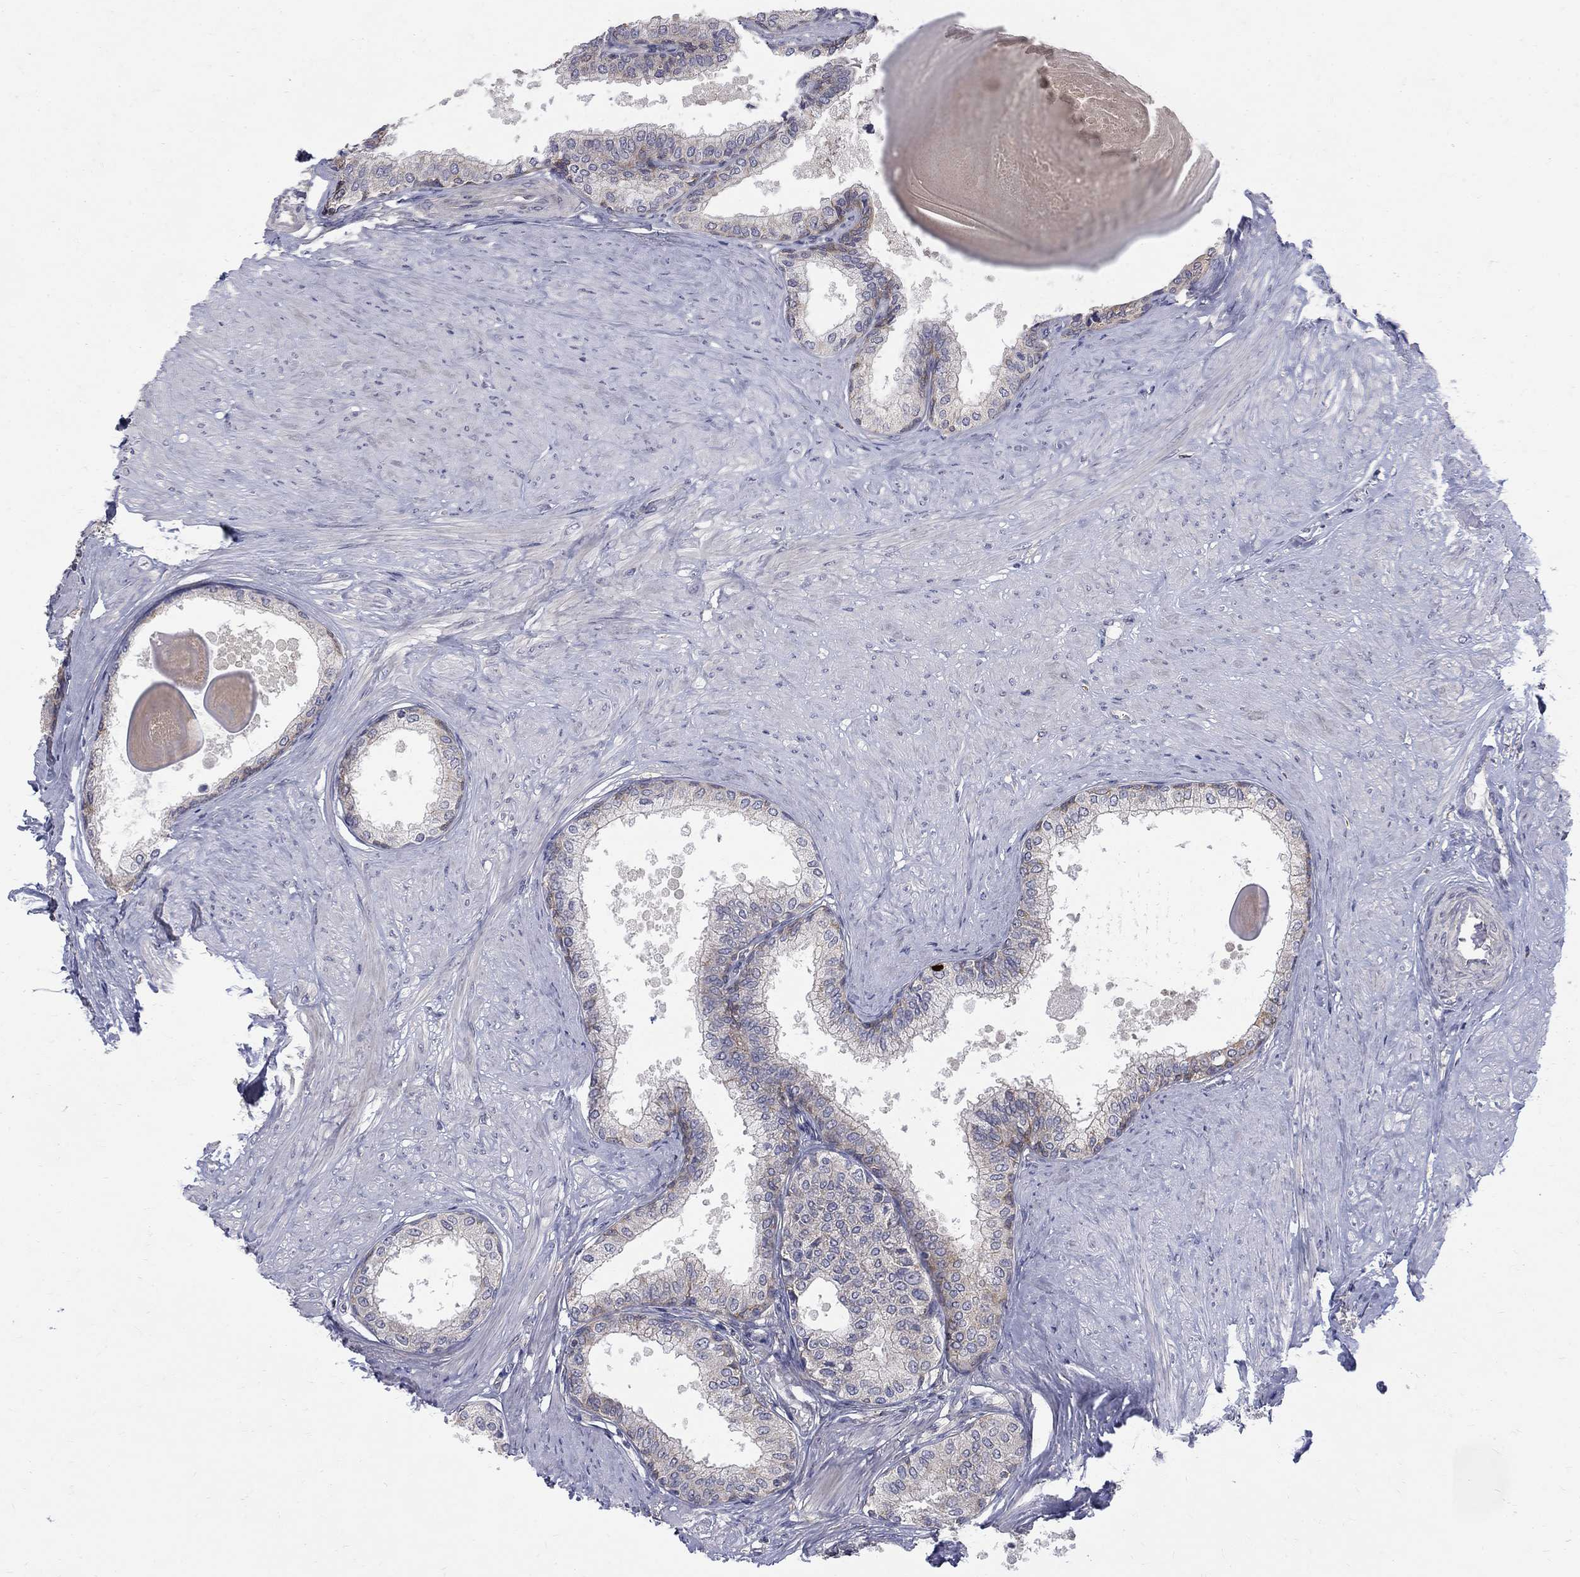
{"staining": {"intensity": "strong", "quantity": "<25%", "location": "cytoplasmic/membranous"}, "tissue": "prostate", "cell_type": "Glandular cells", "image_type": "normal", "snomed": [{"axis": "morphology", "description": "Normal tissue, NOS"}, {"axis": "topography", "description": "Prostate"}], "caption": "IHC histopathology image of normal prostate stained for a protein (brown), which demonstrates medium levels of strong cytoplasmic/membranous positivity in about <25% of glandular cells.", "gene": "SH2B1", "patient": {"sex": "male", "age": 63}}